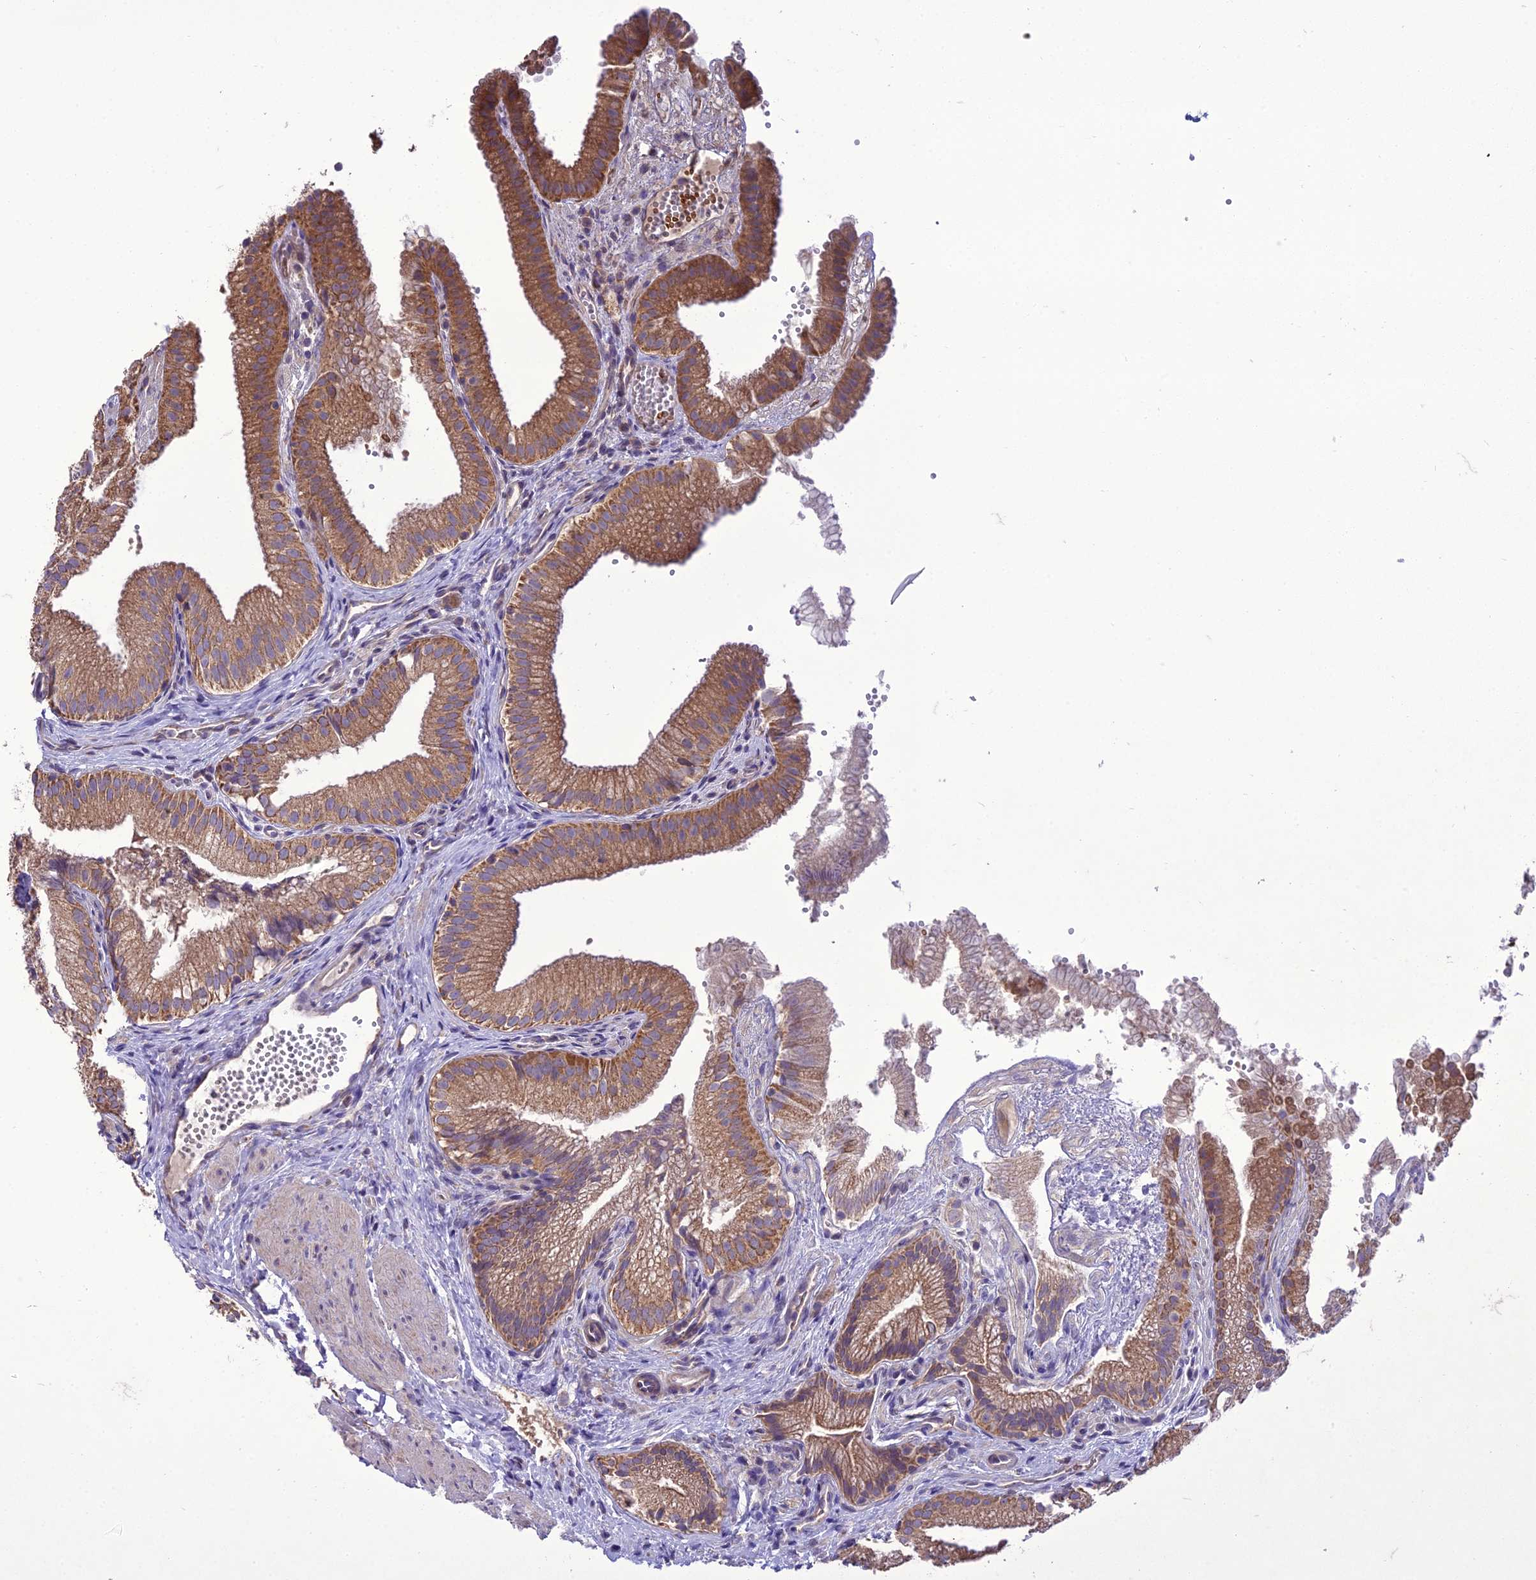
{"staining": {"intensity": "strong", "quantity": ">75%", "location": "cytoplasmic/membranous"}, "tissue": "gallbladder", "cell_type": "Glandular cells", "image_type": "normal", "snomed": [{"axis": "morphology", "description": "Normal tissue, NOS"}, {"axis": "topography", "description": "Gallbladder"}], "caption": "Gallbladder stained with DAB (3,3'-diaminobenzidine) IHC displays high levels of strong cytoplasmic/membranous staining in approximately >75% of glandular cells.", "gene": "ENSG00000260272", "patient": {"sex": "female", "age": 30}}